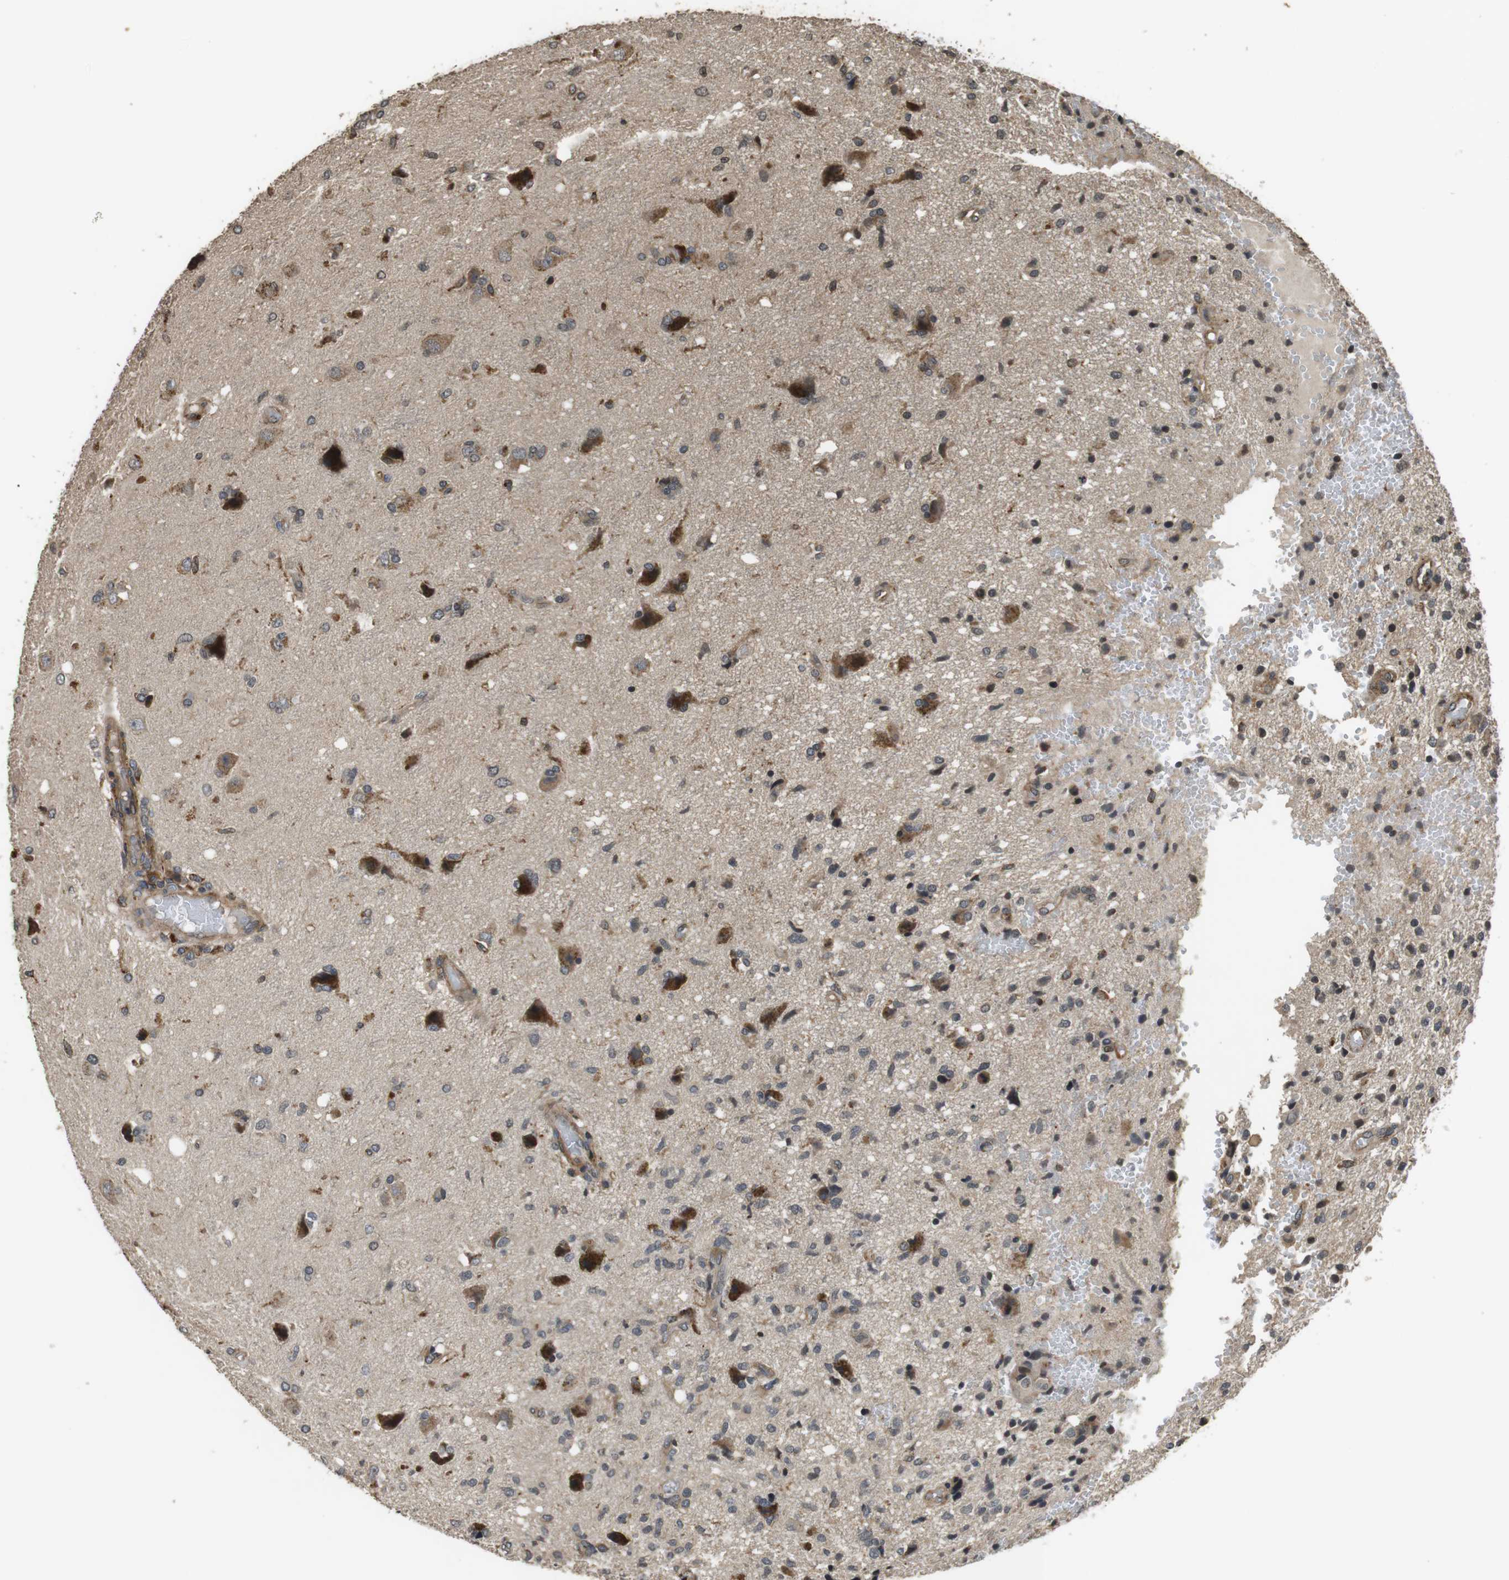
{"staining": {"intensity": "moderate", "quantity": "25%-75%", "location": "cytoplasmic/membranous"}, "tissue": "glioma", "cell_type": "Tumor cells", "image_type": "cancer", "snomed": [{"axis": "morphology", "description": "Glioma, malignant, High grade"}, {"axis": "topography", "description": "Brain"}], "caption": "This is an image of IHC staining of malignant glioma (high-grade), which shows moderate expression in the cytoplasmic/membranous of tumor cells.", "gene": "FZD10", "patient": {"sex": "female", "age": 59}}